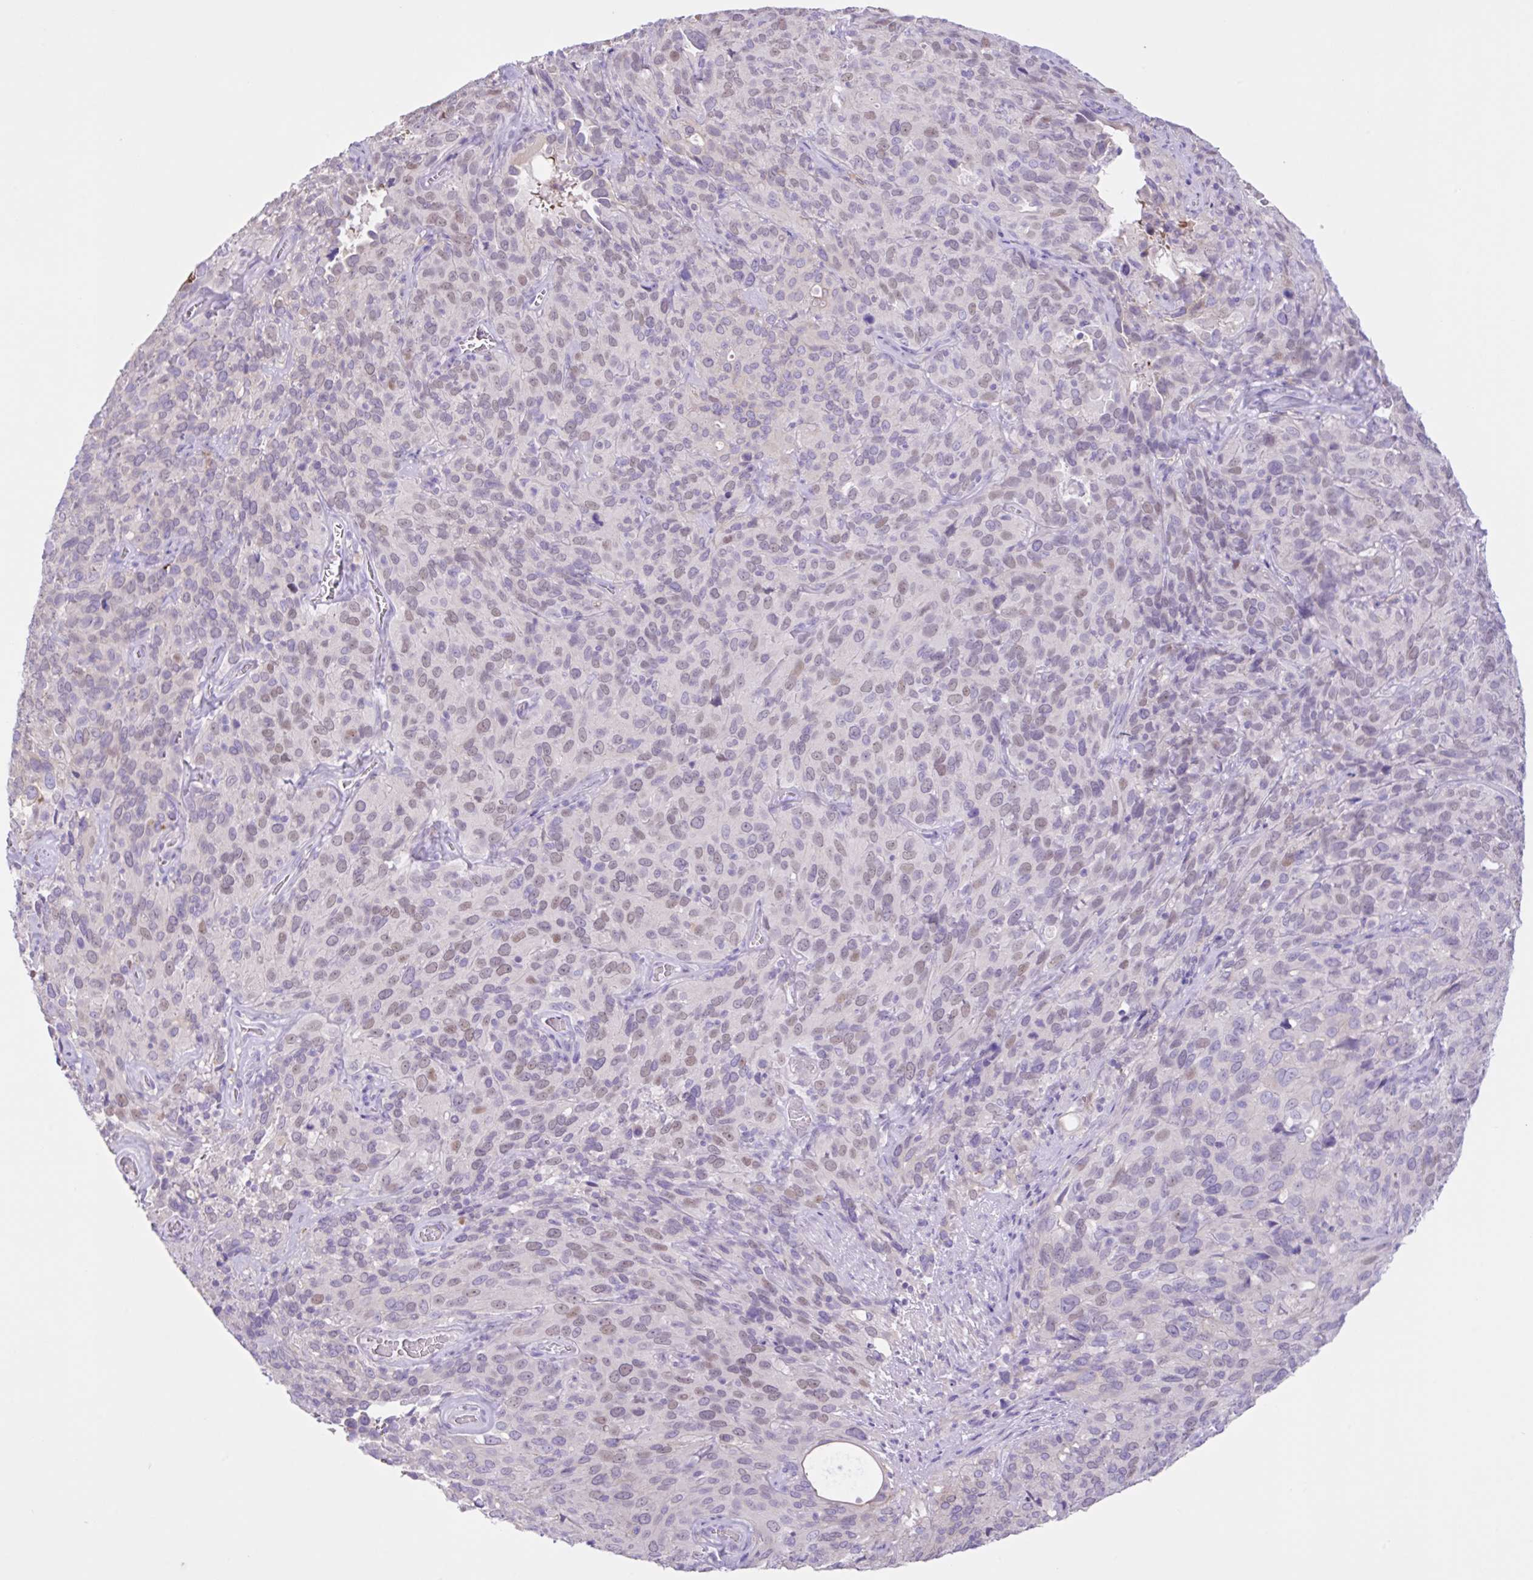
{"staining": {"intensity": "weak", "quantity": "25%-75%", "location": "nuclear"}, "tissue": "cervical cancer", "cell_type": "Tumor cells", "image_type": "cancer", "snomed": [{"axis": "morphology", "description": "Squamous cell carcinoma, NOS"}, {"axis": "topography", "description": "Cervix"}], "caption": "Cervical squamous cell carcinoma tissue displays weak nuclear positivity in about 25%-75% of tumor cells The staining was performed using DAB (3,3'-diaminobenzidine), with brown indicating positive protein expression. Nuclei are stained blue with hematoxylin.", "gene": "CST11", "patient": {"sex": "female", "age": 51}}